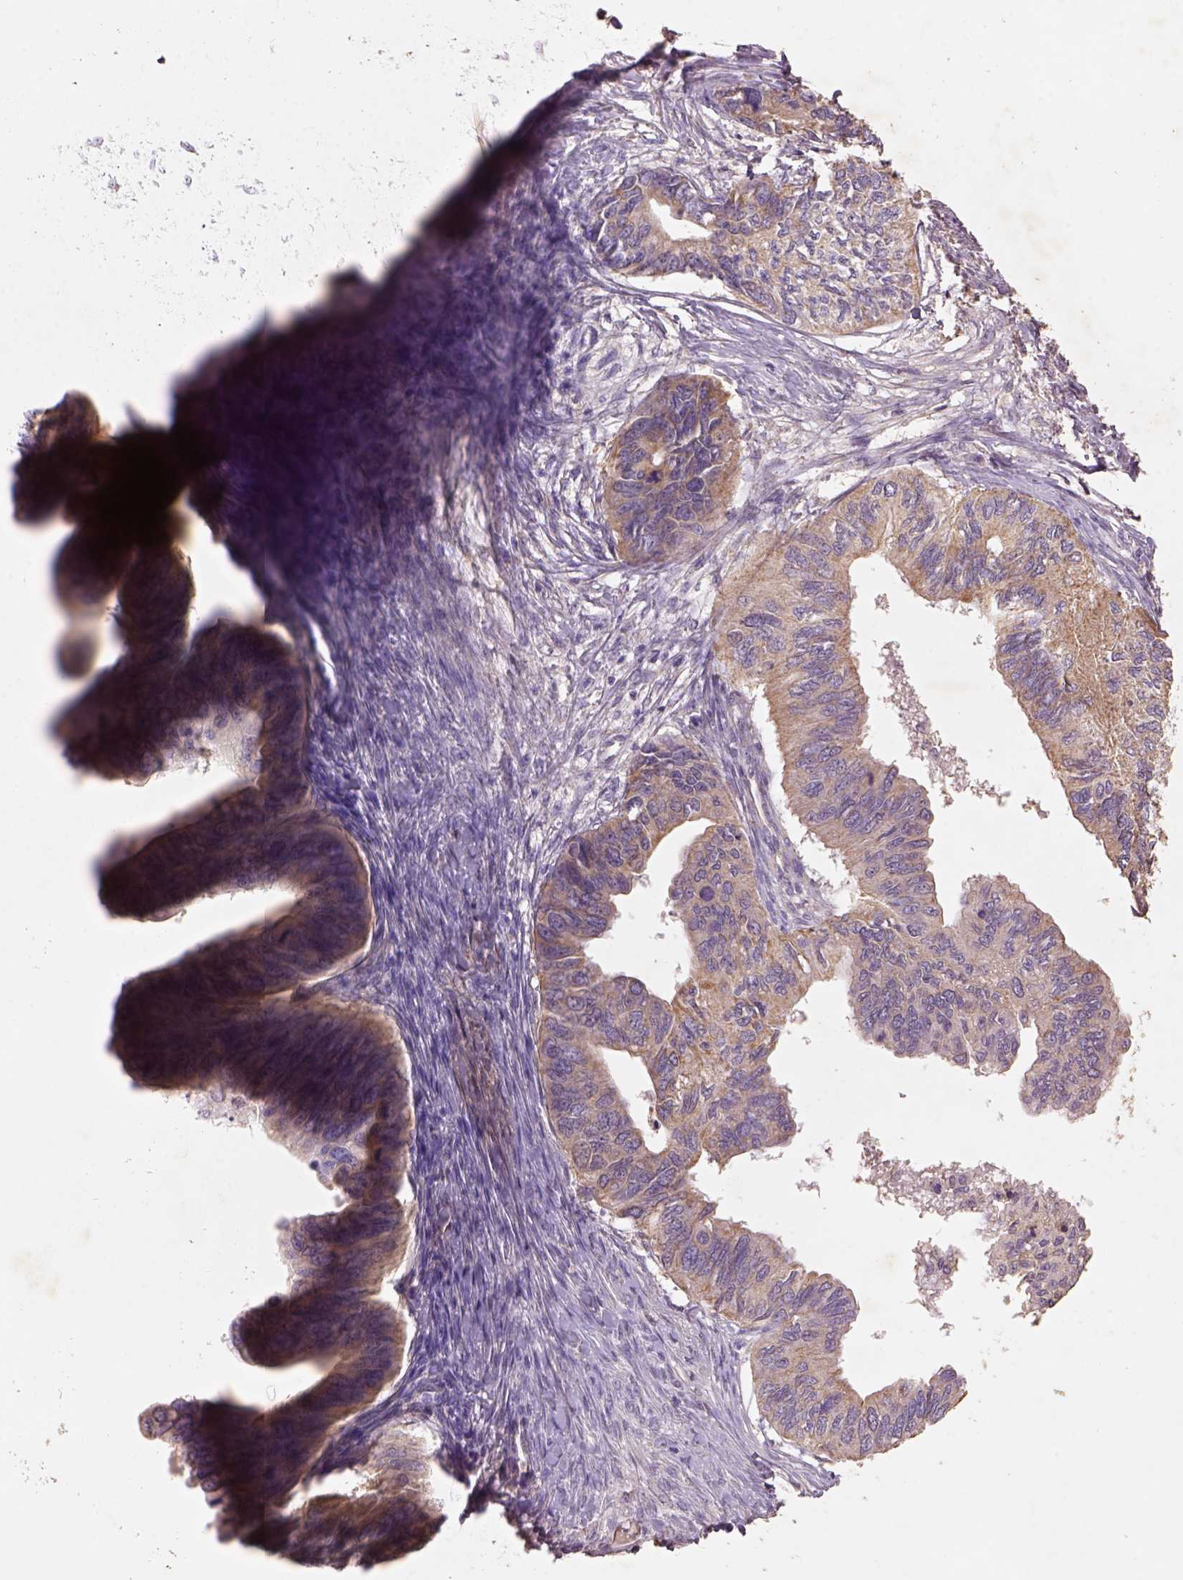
{"staining": {"intensity": "moderate", "quantity": "25%-75%", "location": "cytoplasmic/membranous"}, "tissue": "ovarian cancer", "cell_type": "Tumor cells", "image_type": "cancer", "snomed": [{"axis": "morphology", "description": "Cystadenocarcinoma, mucinous, NOS"}, {"axis": "topography", "description": "Ovary"}], "caption": "About 25%-75% of tumor cells in ovarian cancer reveal moderate cytoplasmic/membranous protein positivity as visualized by brown immunohistochemical staining.", "gene": "AP2B1", "patient": {"sex": "female", "age": 76}}